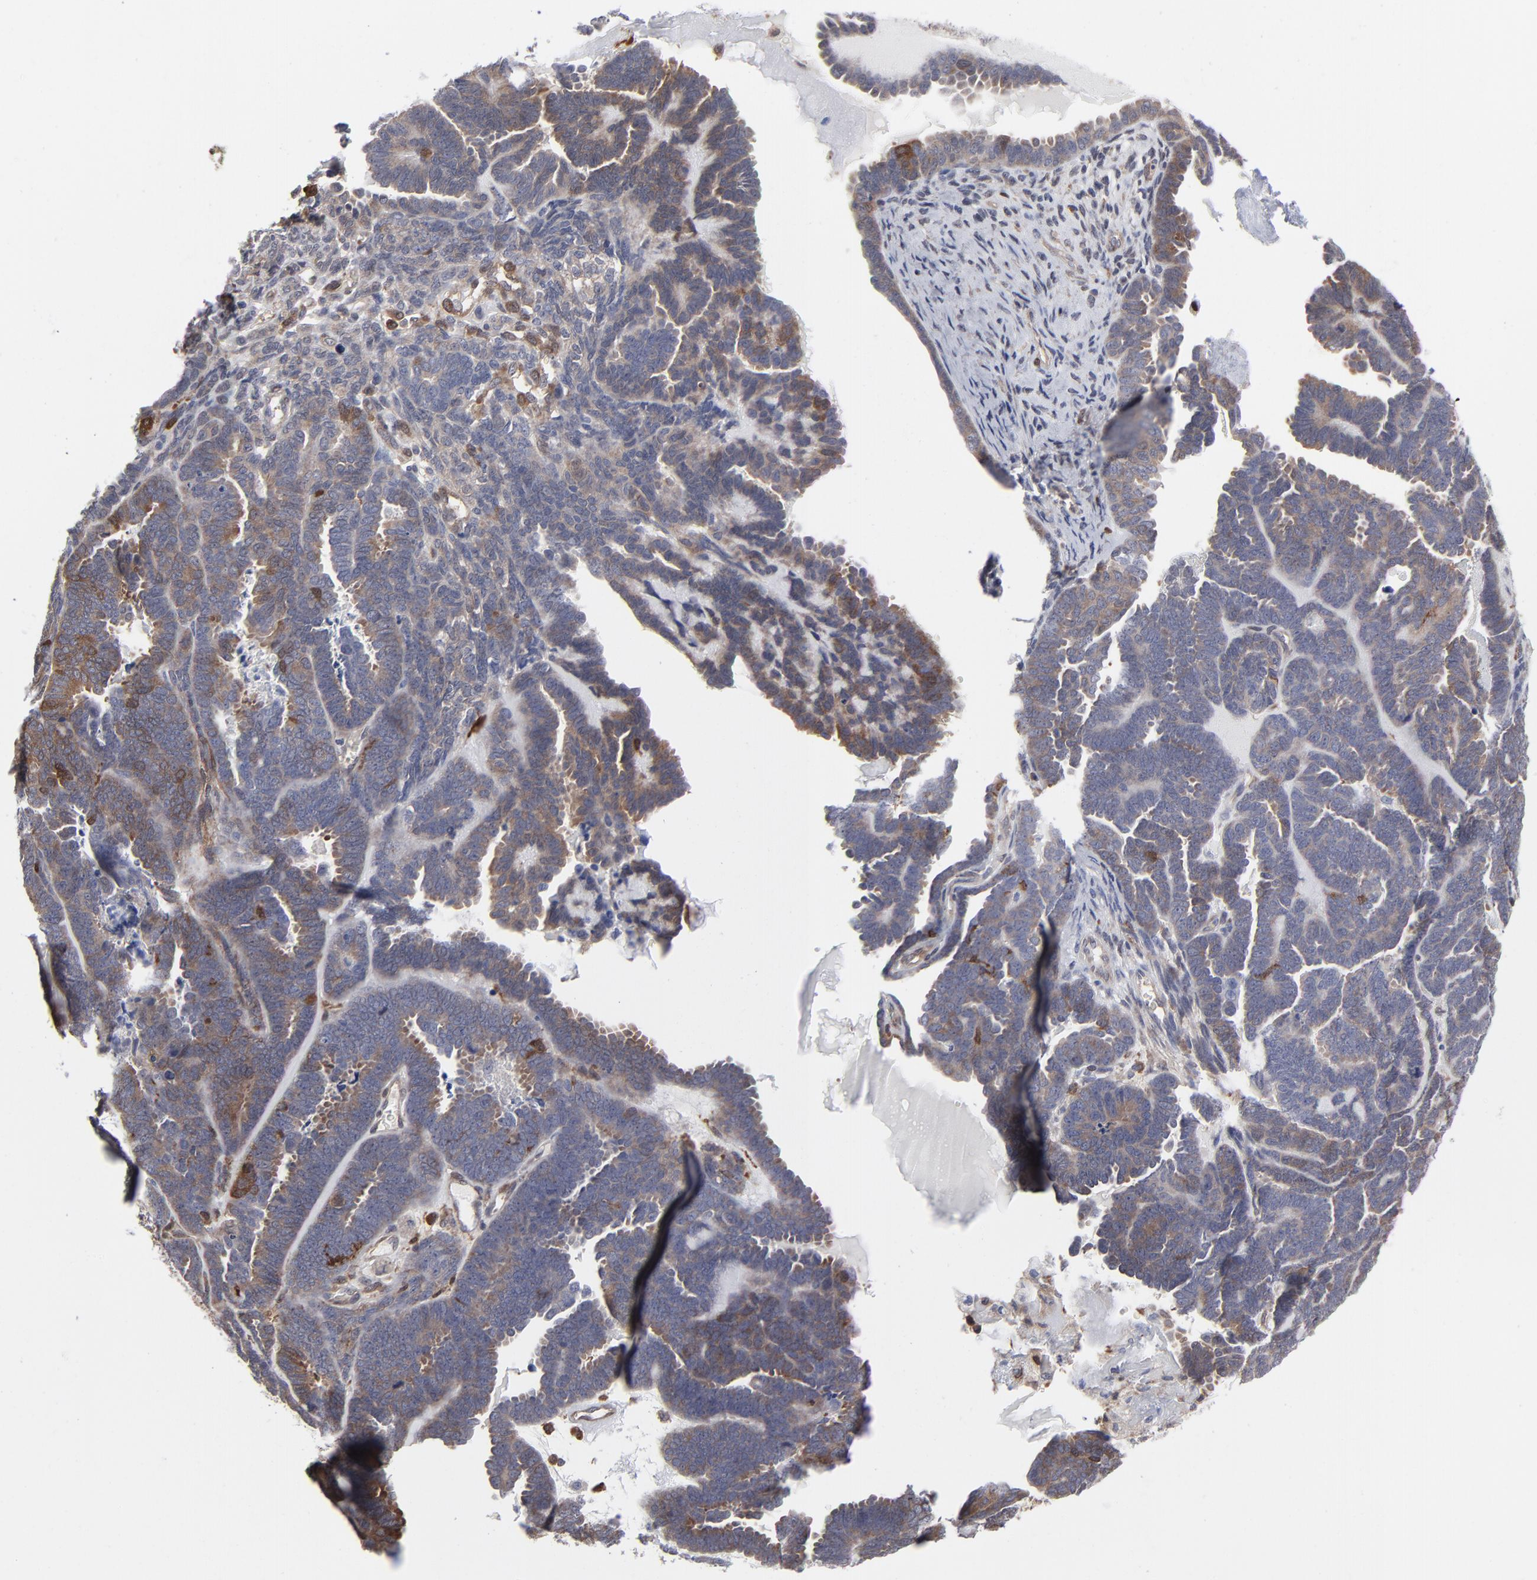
{"staining": {"intensity": "moderate", "quantity": ">75%", "location": "cytoplasmic/membranous"}, "tissue": "endometrial cancer", "cell_type": "Tumor cells", "image_type": "cancer", "snomed": [{"axis": "morphology", "description": "Neoplasm, malignant, NOS"}, {"axis": "topography", "description": "Endometrium"}], "caption": "Protein expression analysis of human malignant neoplasm (endometrial) reveals moderate cytoplasmic/membranous staining in approximately >75% of tumor cells. (IHC, brightfield microscopy, high magnification).", "gene": "MAP2K1", "patient": {"sex": "female", "age": 74}}